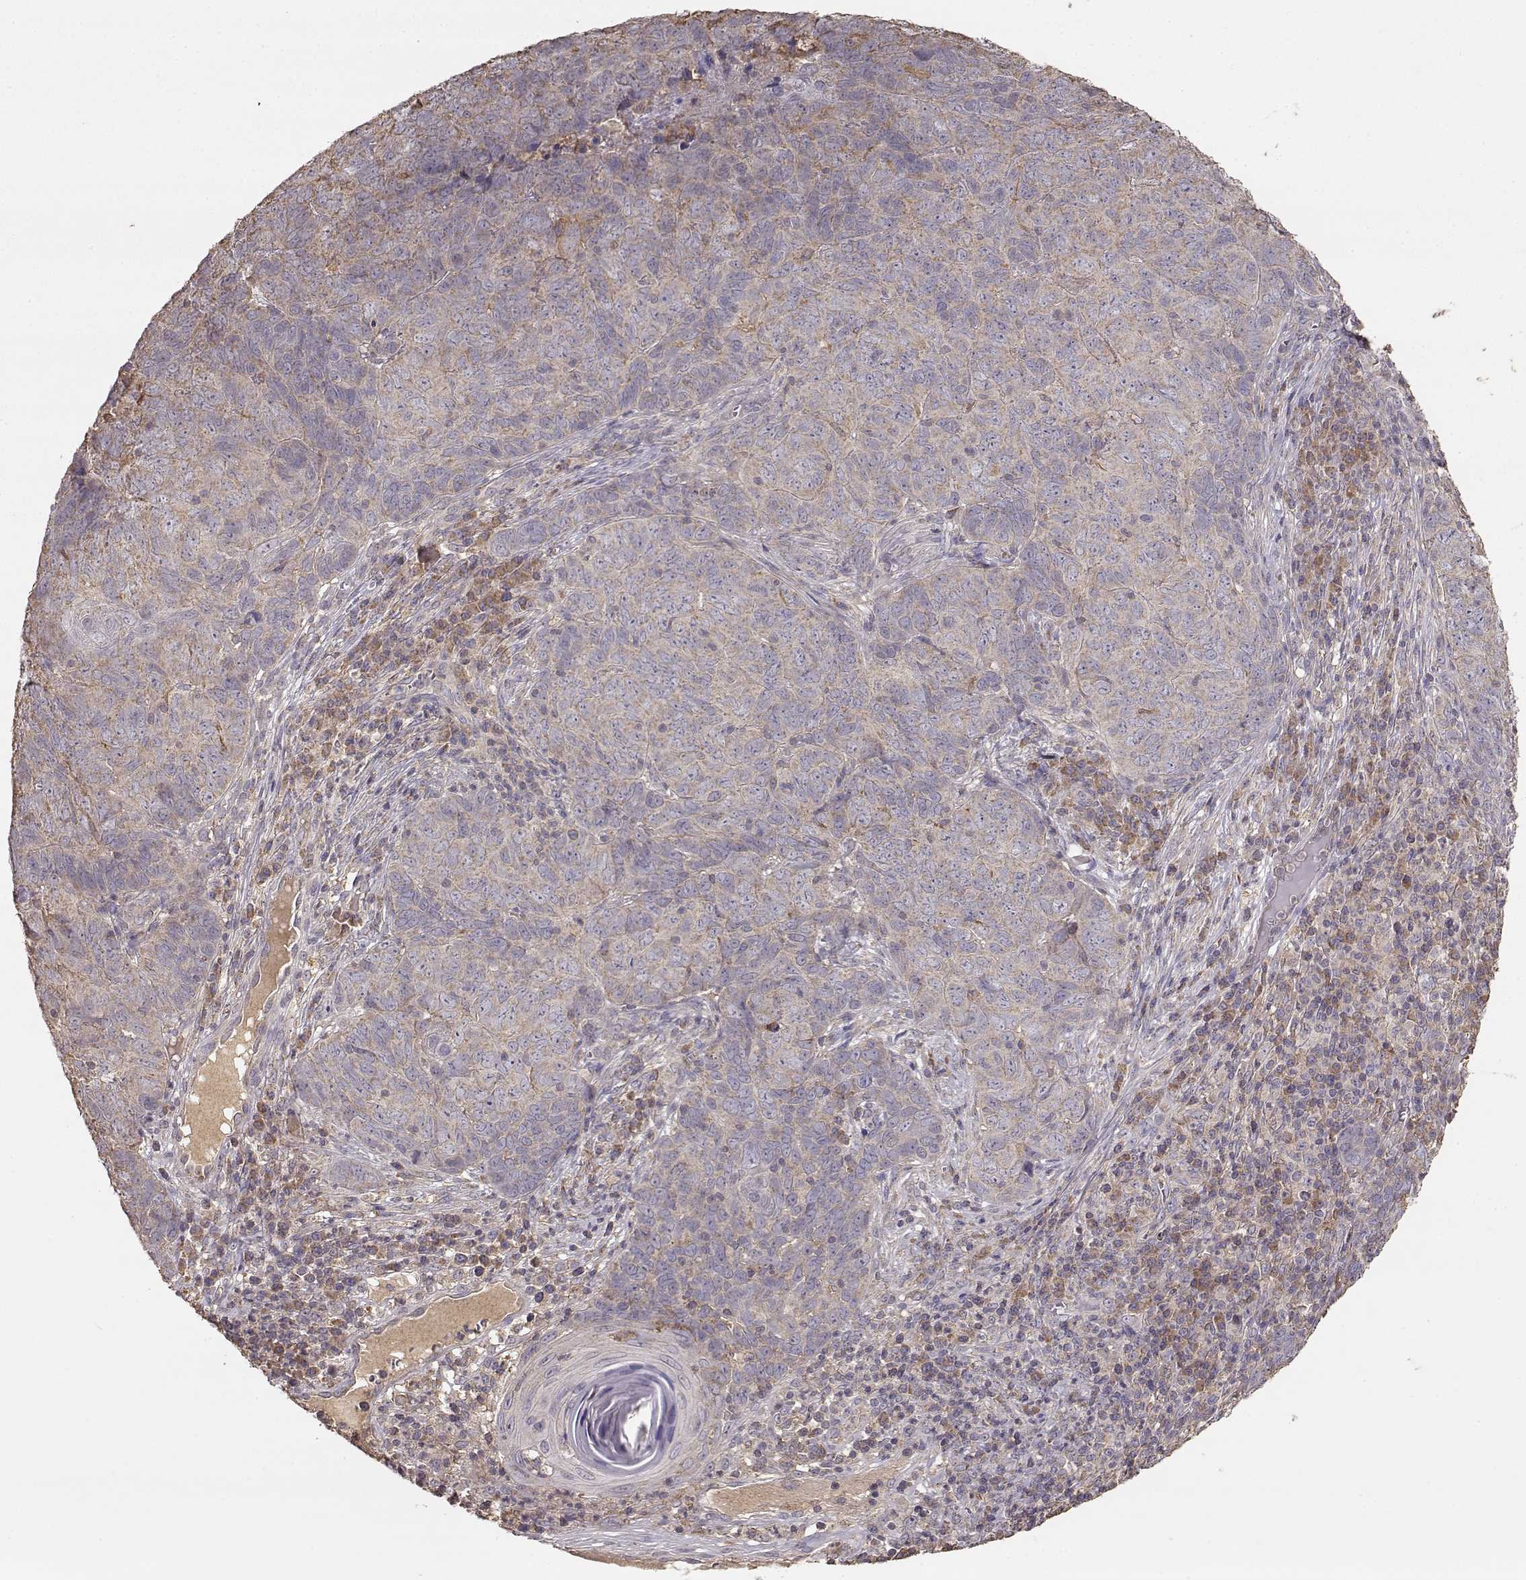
{"staining": {"intensity": "weak", "quantity": "25%-75%", "location": "cytoplasmic/membranous"}, "tissue": "skin cancer", "cell_type": "Tumor cells", "image_type": "cancer", "snomed": [{"axis": "morphology", "description": "Squamous cell carcinoma, NOS"}, {"axis": "topography", "description": "Skin"}, {"axis": "topography", "description": "Anal"}], "caption": "This is a micrograph of IHC staining of skin squamous cell carcinoma, which shows weak positivity in the cytoplasmic/membranous of tumor cells.", "gene": "TARS3", "patient": {"sex": "female", "age": 51}}